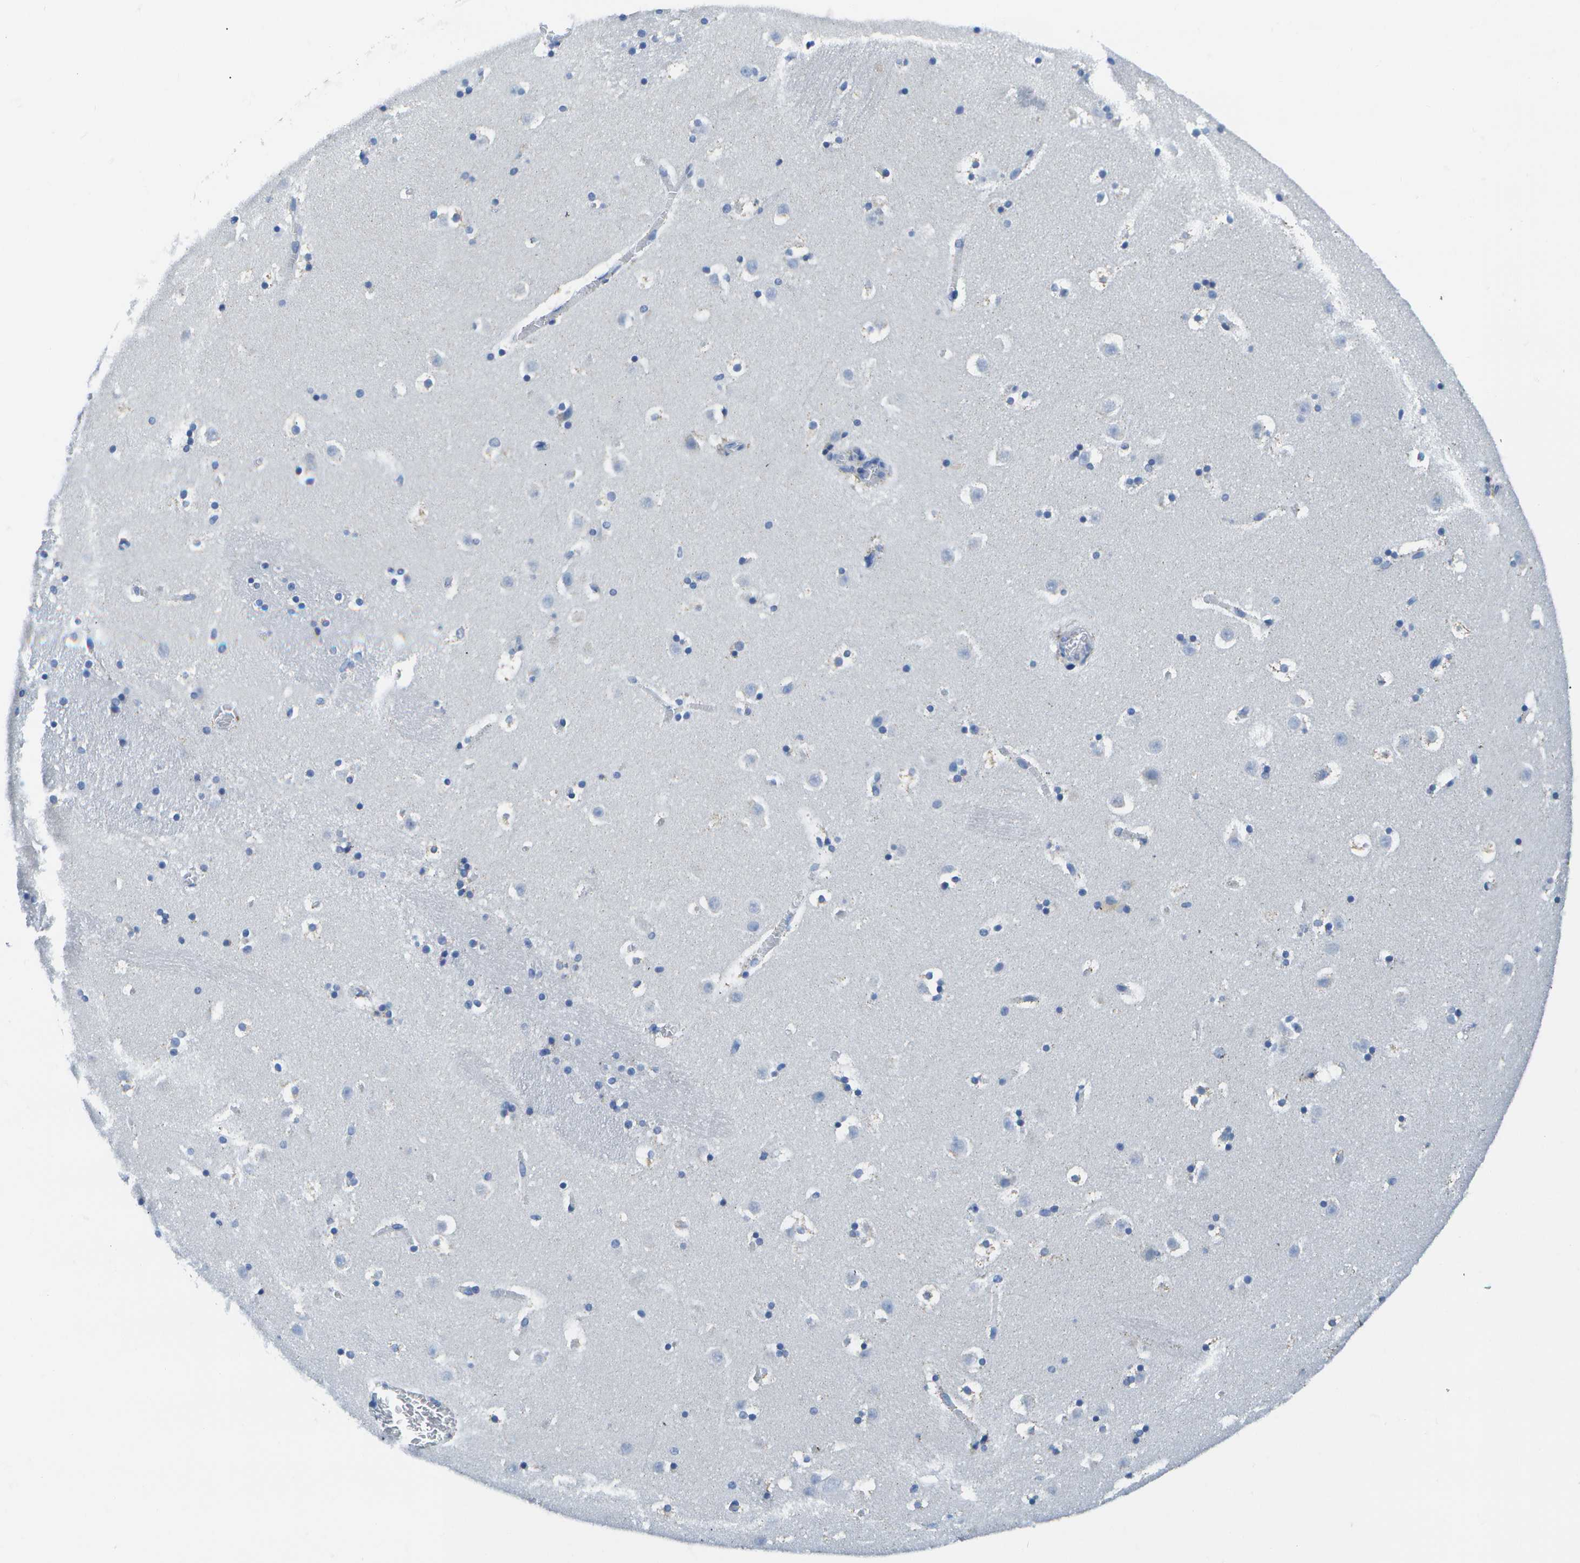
{"staining": {"intensity": "negative", "quantity": "none", "location": "none"}, "tissue": "caudate", "cell_type": "Glial cells", "image_type": "normal", "snomed": [{"axis": "morphology", "description": "Normal tissue, NOS"}, {"axis": "topography", "description": "Lateral ventricle wall"}], "caption": "Immunohistochemistry histopathology image of benign caudate: caudate stained with DAB (3,3'-diaminobenzidine) displays no significant protein positivity in glial cells.", "gene": "MS4A1", "patient": {"sex": "male", "age": 45}}